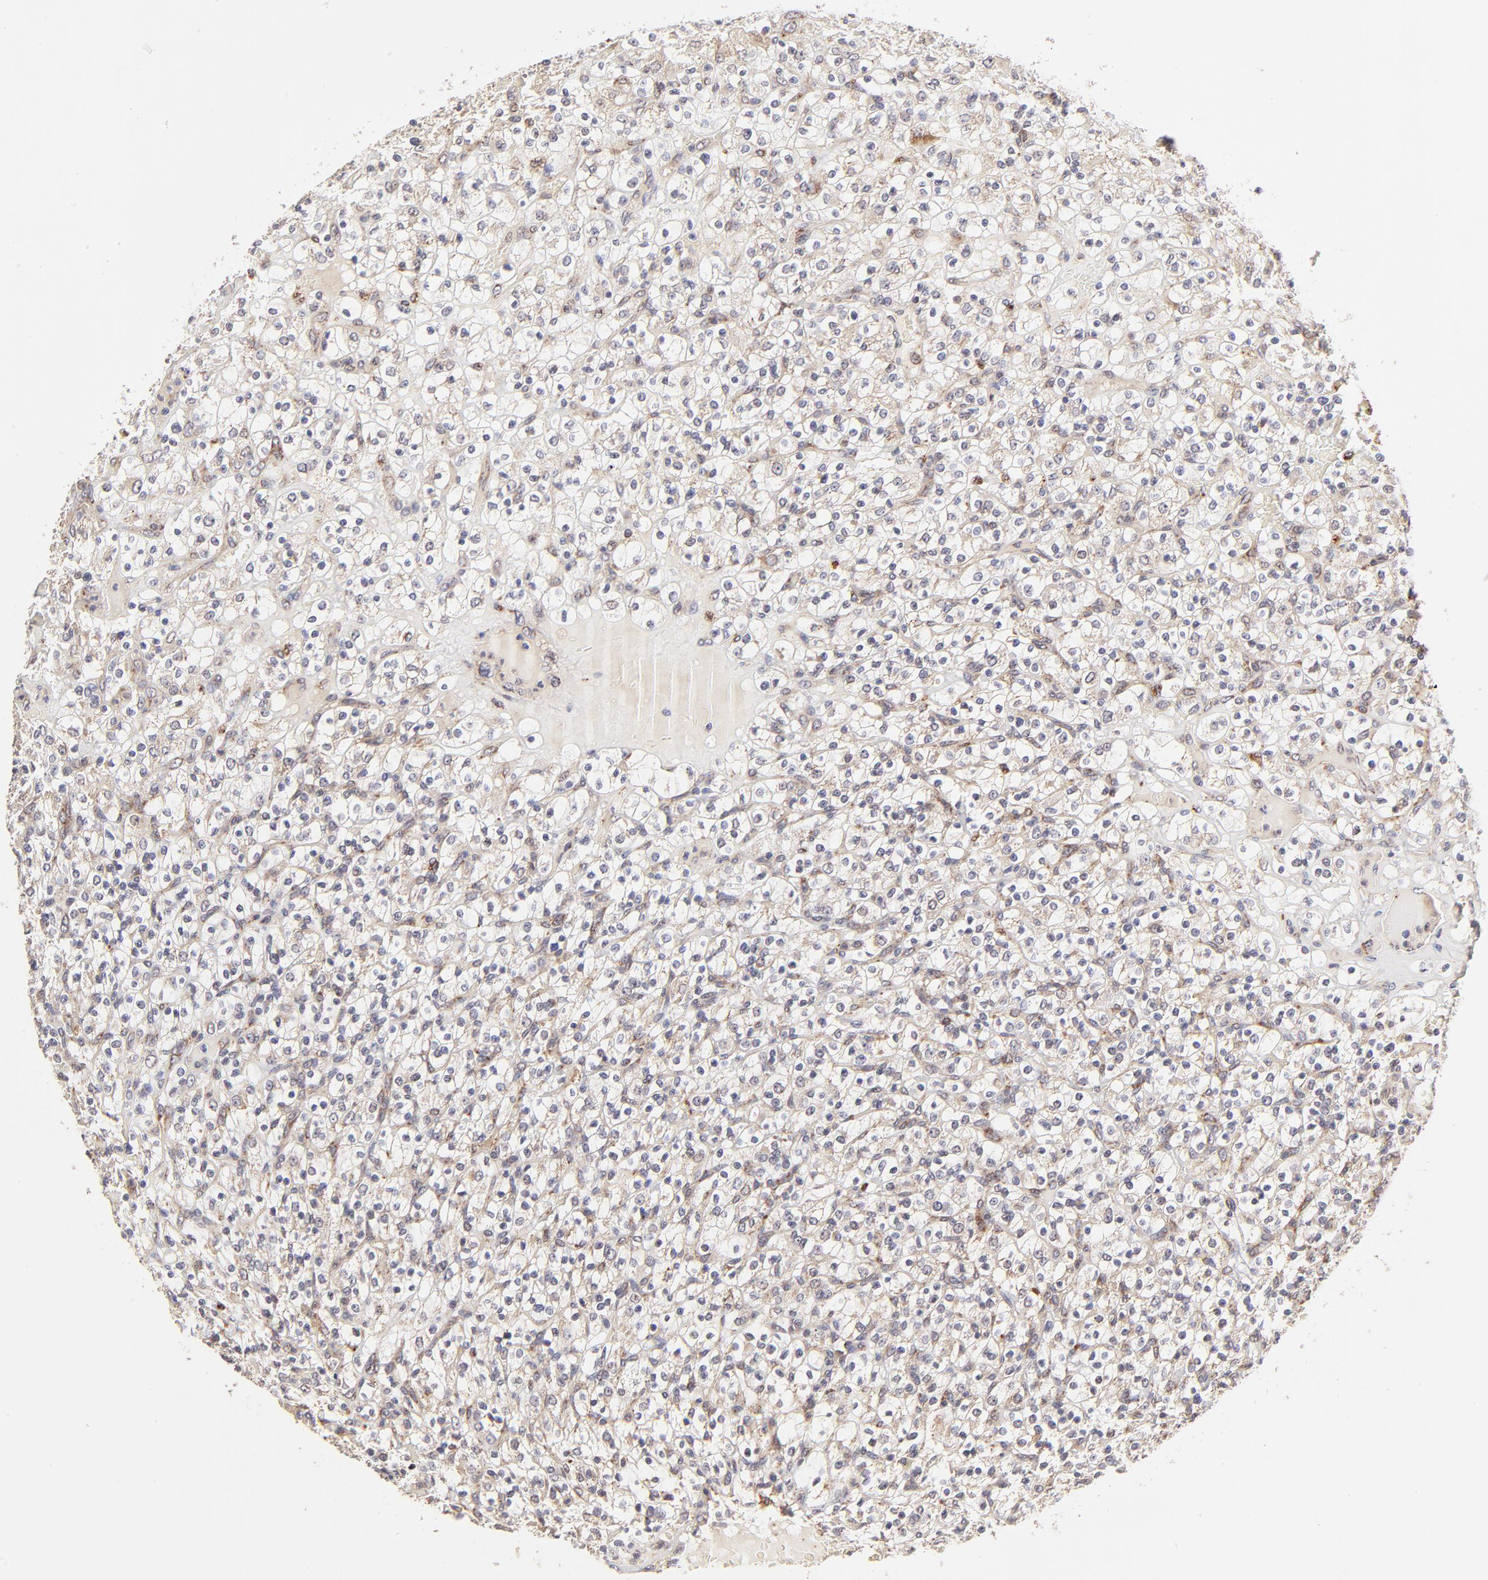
{"staining": {"intensity": "weak", "quantity": ">75%", "location": "cytoplasmic/membranous"}, "tissue": "renal cancer", "cell_type": "Tumor cells", "image_type": "cancer", "snomed": [{"axis": "morphology", "description": "Normal tissue, NOS"}, {"axis": "morphology", "description": "Adenocarcinoma, NOS"}, {"axis": "topography", "description": "Kidney"}], "caption": "Immunohistochemical staining of human renal cancer displays weak cytoplasmic/membranous protein expression in about >75% of tumor cells.", "gene": "MAP2K7", "patient": {"sex": "female", "age": 72}}